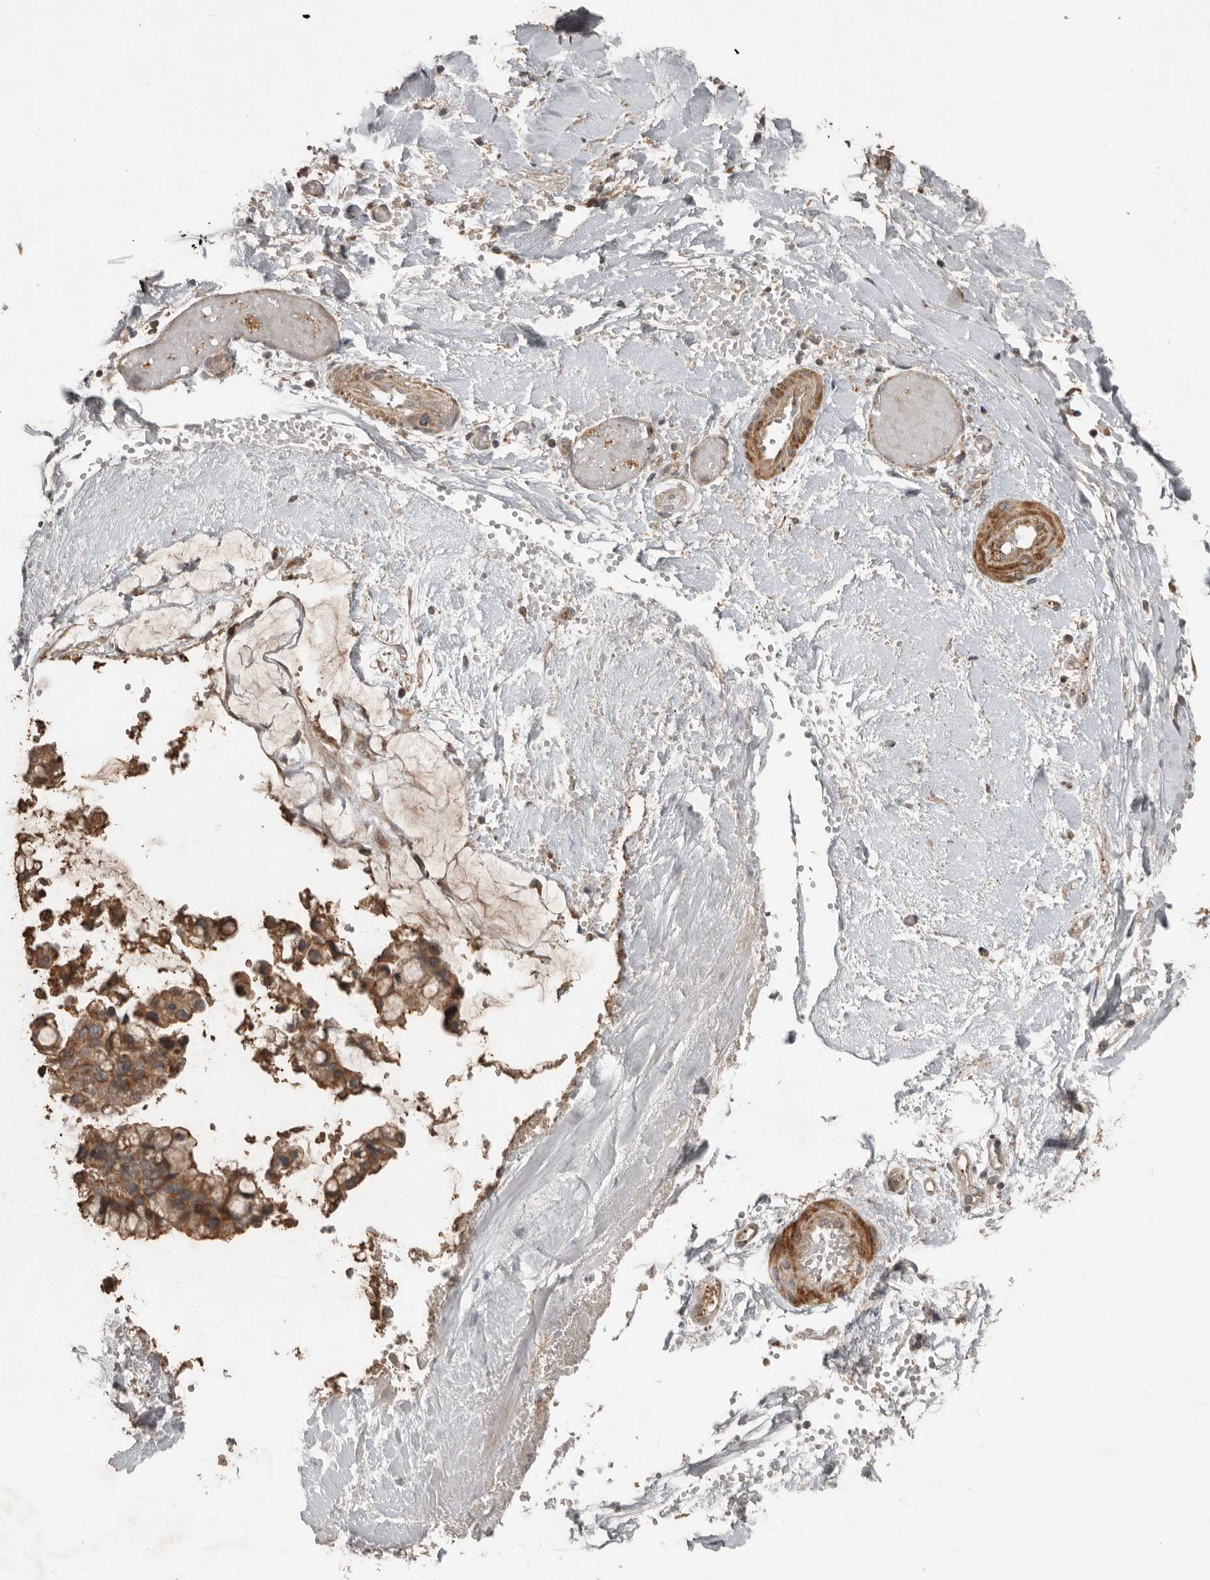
{"staining": {"intensity": "moderate", "quantity": ">75%", "location": "cytoplasmic/membranous"}, "tissue": "ovarian cancer", "cell_type": "Tumor cells", "image_type": "cancer", "snomed": [{"axis": "morphology", "description": "Cystadenocarcinoma, mucinous, NOS"}, {"axis": "topography", "description": "Ovary"}], "caption": "Immunohistochemistry micrograph of human ovarian mucinous cystadenocarcinoma stained for a protein (brown), which reveals medium levels of moderate cytoplasmic/membranous staining in about >75% of tumor cells.", "gene": "SLC6A7", "patient": {"sex": "female", "age": 39}}